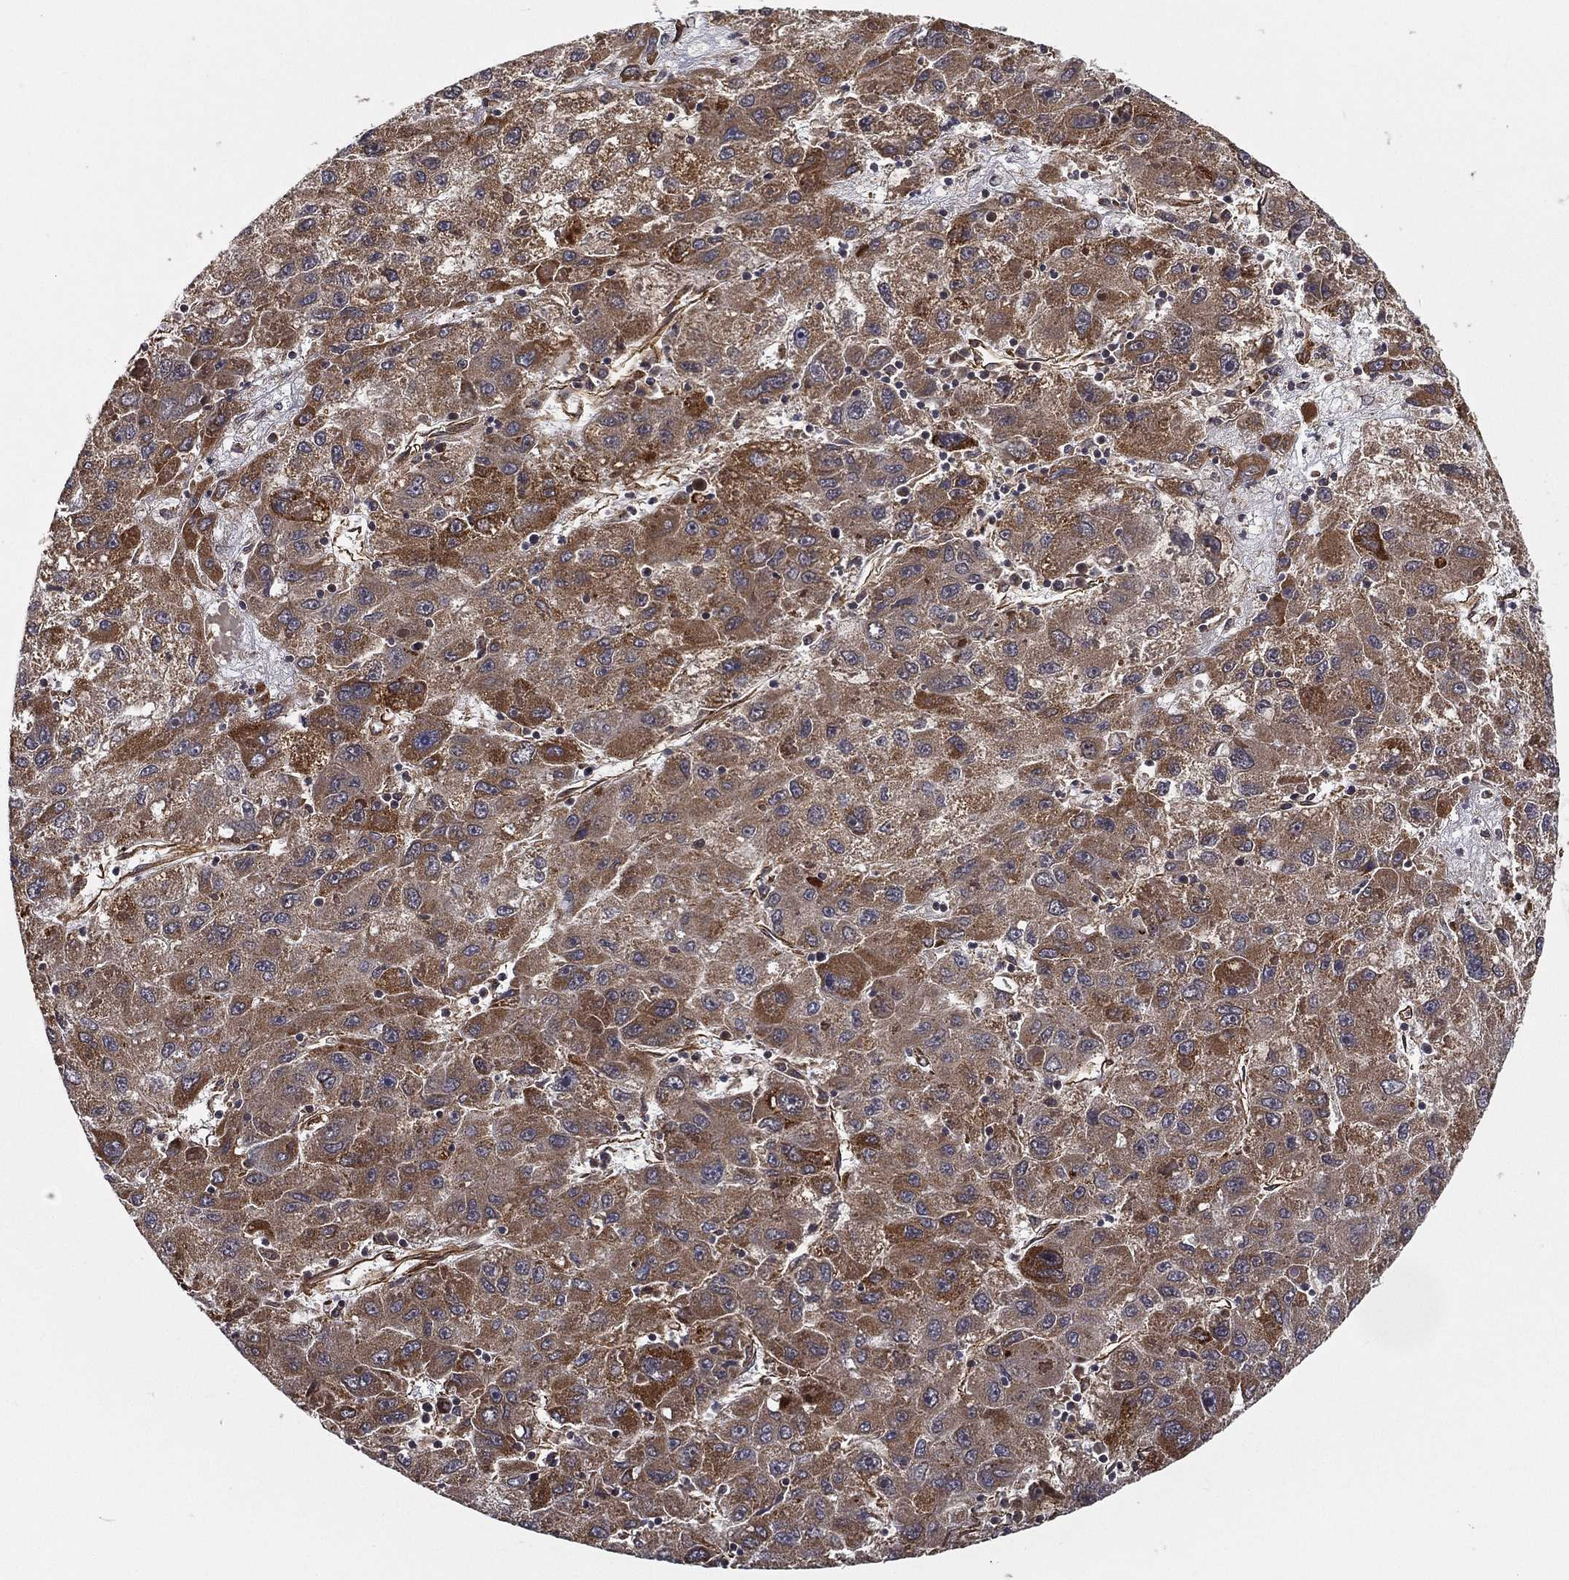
{"staining": {"intensity": "moderate", "quantity": ">75%", "location": "cytoplasmic/membranous"}, "tissue": "liver cancer", "cell_type": "Tumor cells", "image_type": "cancer", "snomed": [{"axis": "morphology", "description": "Carcinoma, Hepatocellular, NOS"}, {"axis": "topography", "description": "Liver"}], "caption": "This histopathology image shows liver cancer stained with immunohistochemistry (IHC) to label a protein in brown. The cytoplasmic/membranous of tumor cells show moderate positivity for the protein. Nuclei are counter-stained blue.", "gene": "UACA", "patient": {"sex": "male", "age": 75}}